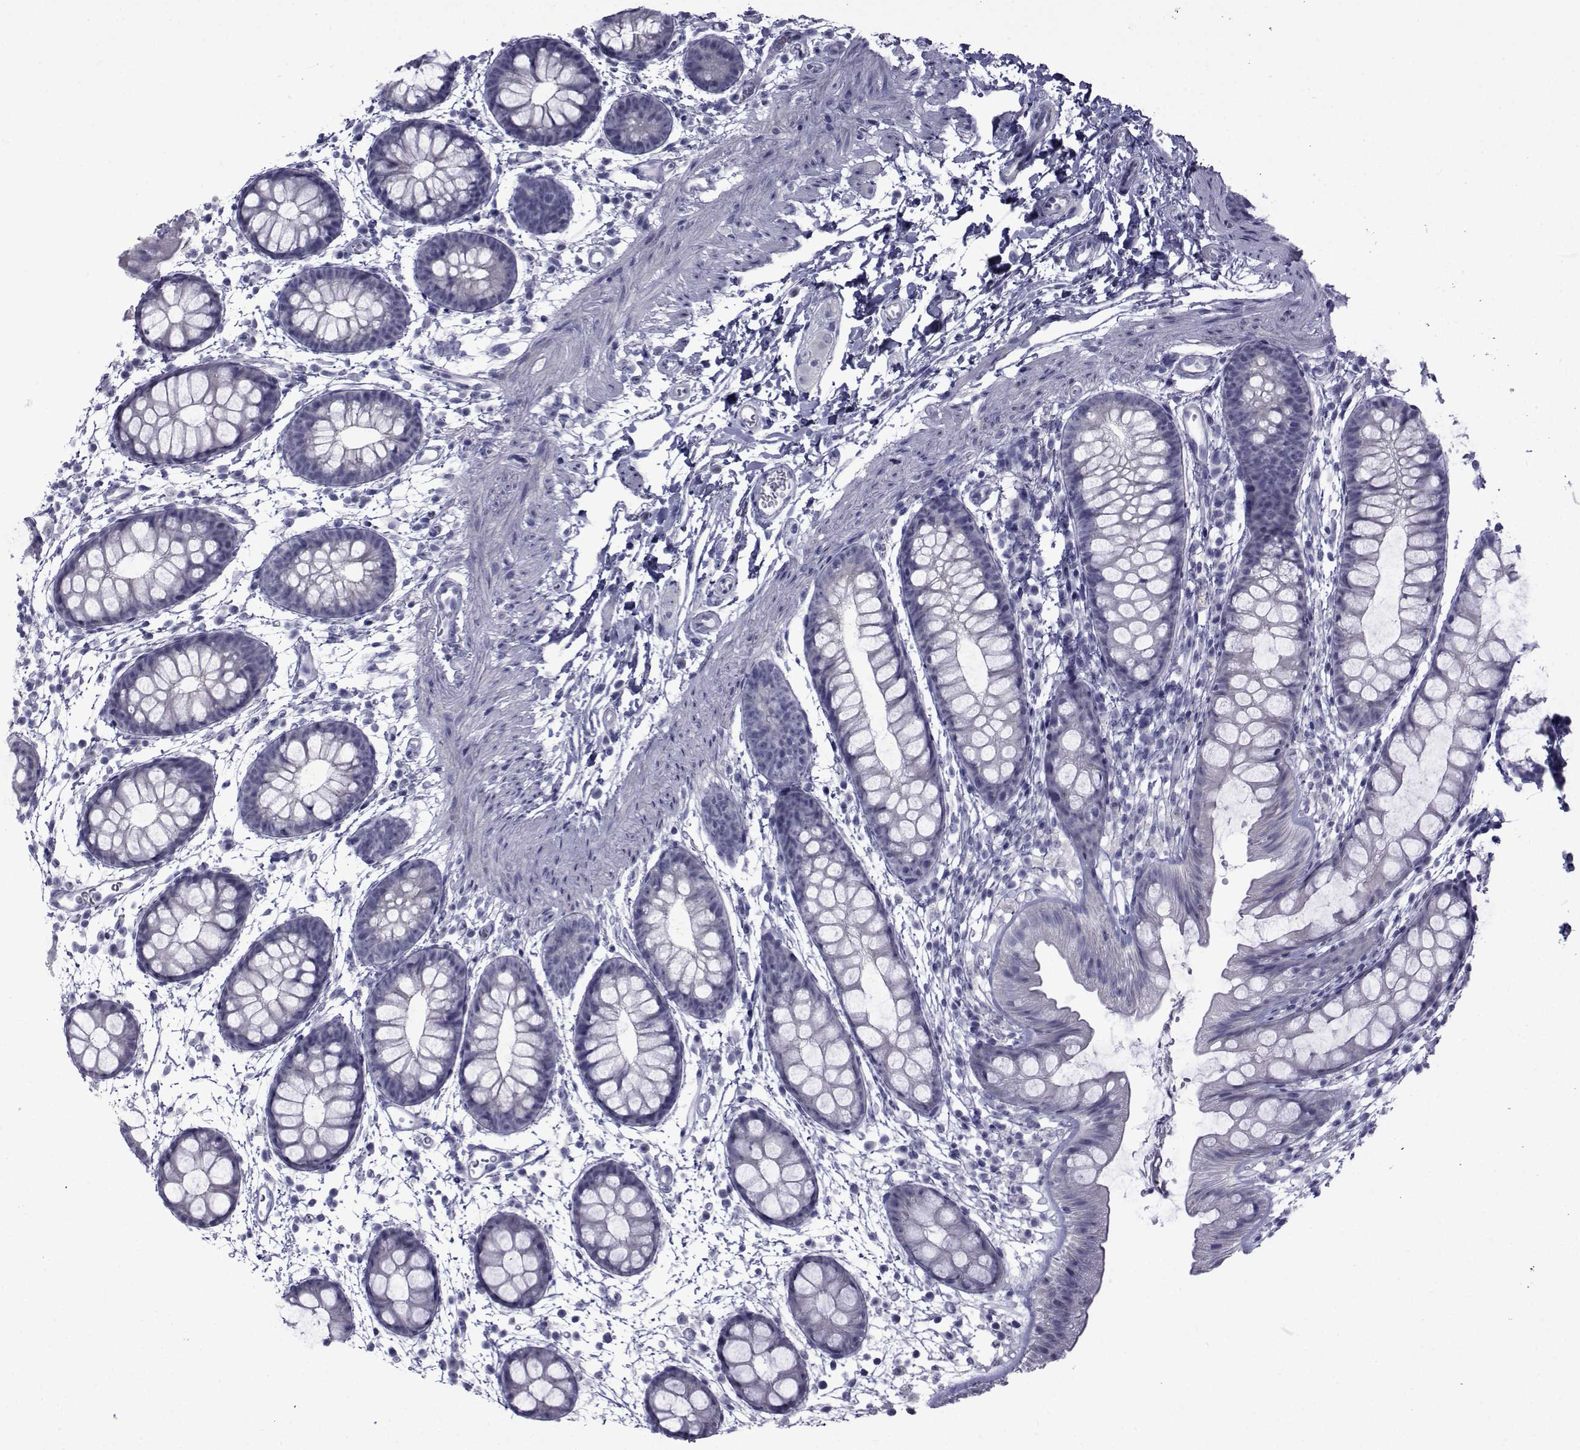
{"staining": {"intensity": "moderate", "quantity": "<25%", "location": "cytoplasmic/membranous"}, "tissue": "rectum", "cell_type": "Glandular cells", "image_type": "normal", "snomed": [{"axis": "morphology", "description": "Normal tissue, NOS"}, {"axis": "topography", "description": "Rectum"}], "caption": "Immunohistochemistry (IHC) (DAB) staining of normal human rectum exhibits moderate cytoplasmic/membranous protein positivity in approximately <25% of glandular cells.", "gene": "PDE6G", "patient": {"sex": "male", "age": 57}}